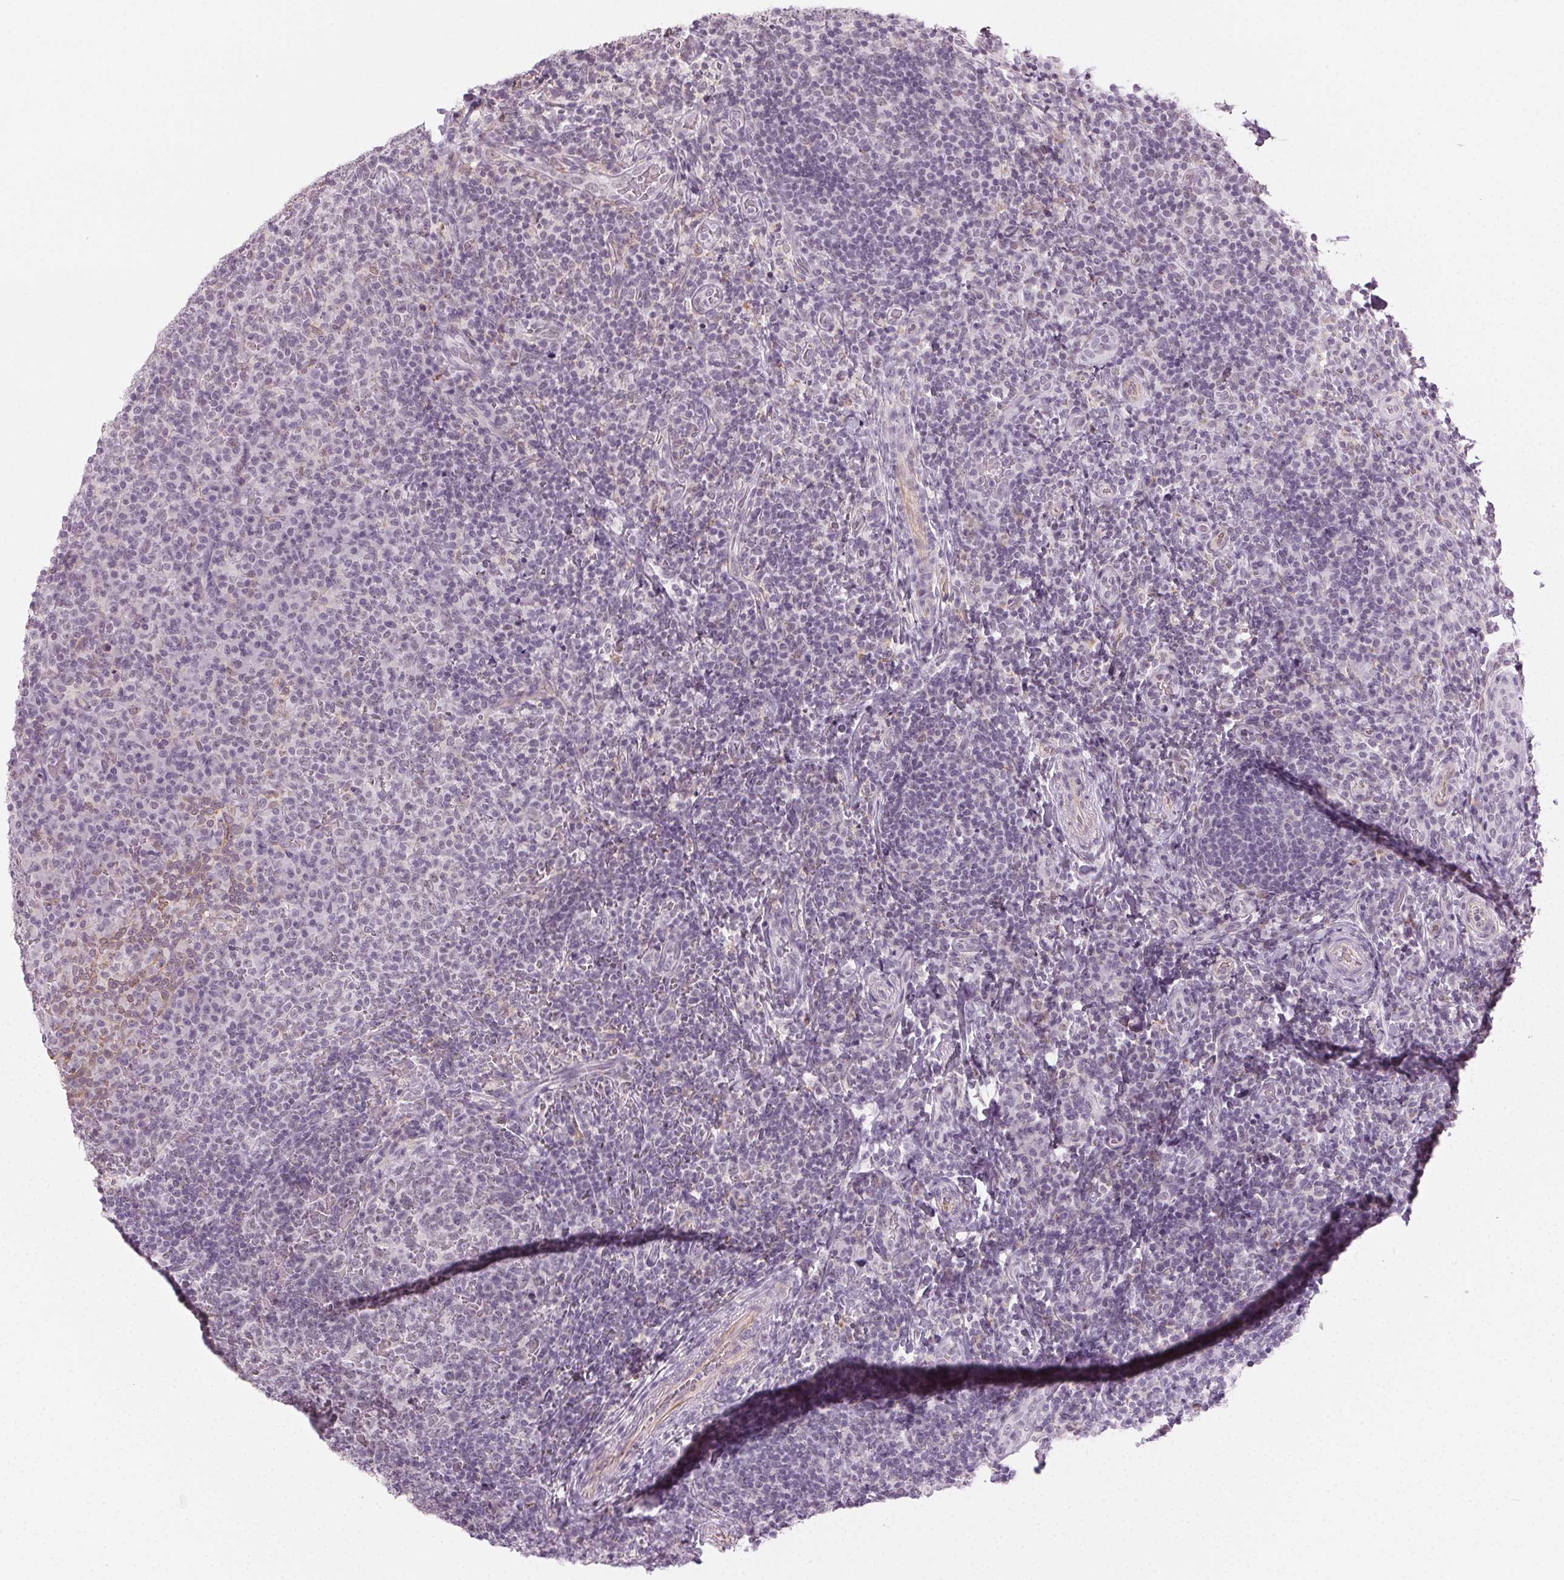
{"staining": {"intensity": "negative", "quantity": "none", "location": "none"}, "tissue": "tonsil", "cell_type": "Germinal center cells", "image_type": "normal", "snomed": [{"axis": "morphology", "description": "Normal tissue, NOS"}, {"axis": "topography", "description": "Tonsil"}], "caption": "IHC photomicrograph of unremarkable human tonsil stained for a protein (brown), which demonstrates no staining in germinal center cells.", "gene": "AIF1L", "patient": {"sex": "male", "age": 17}}